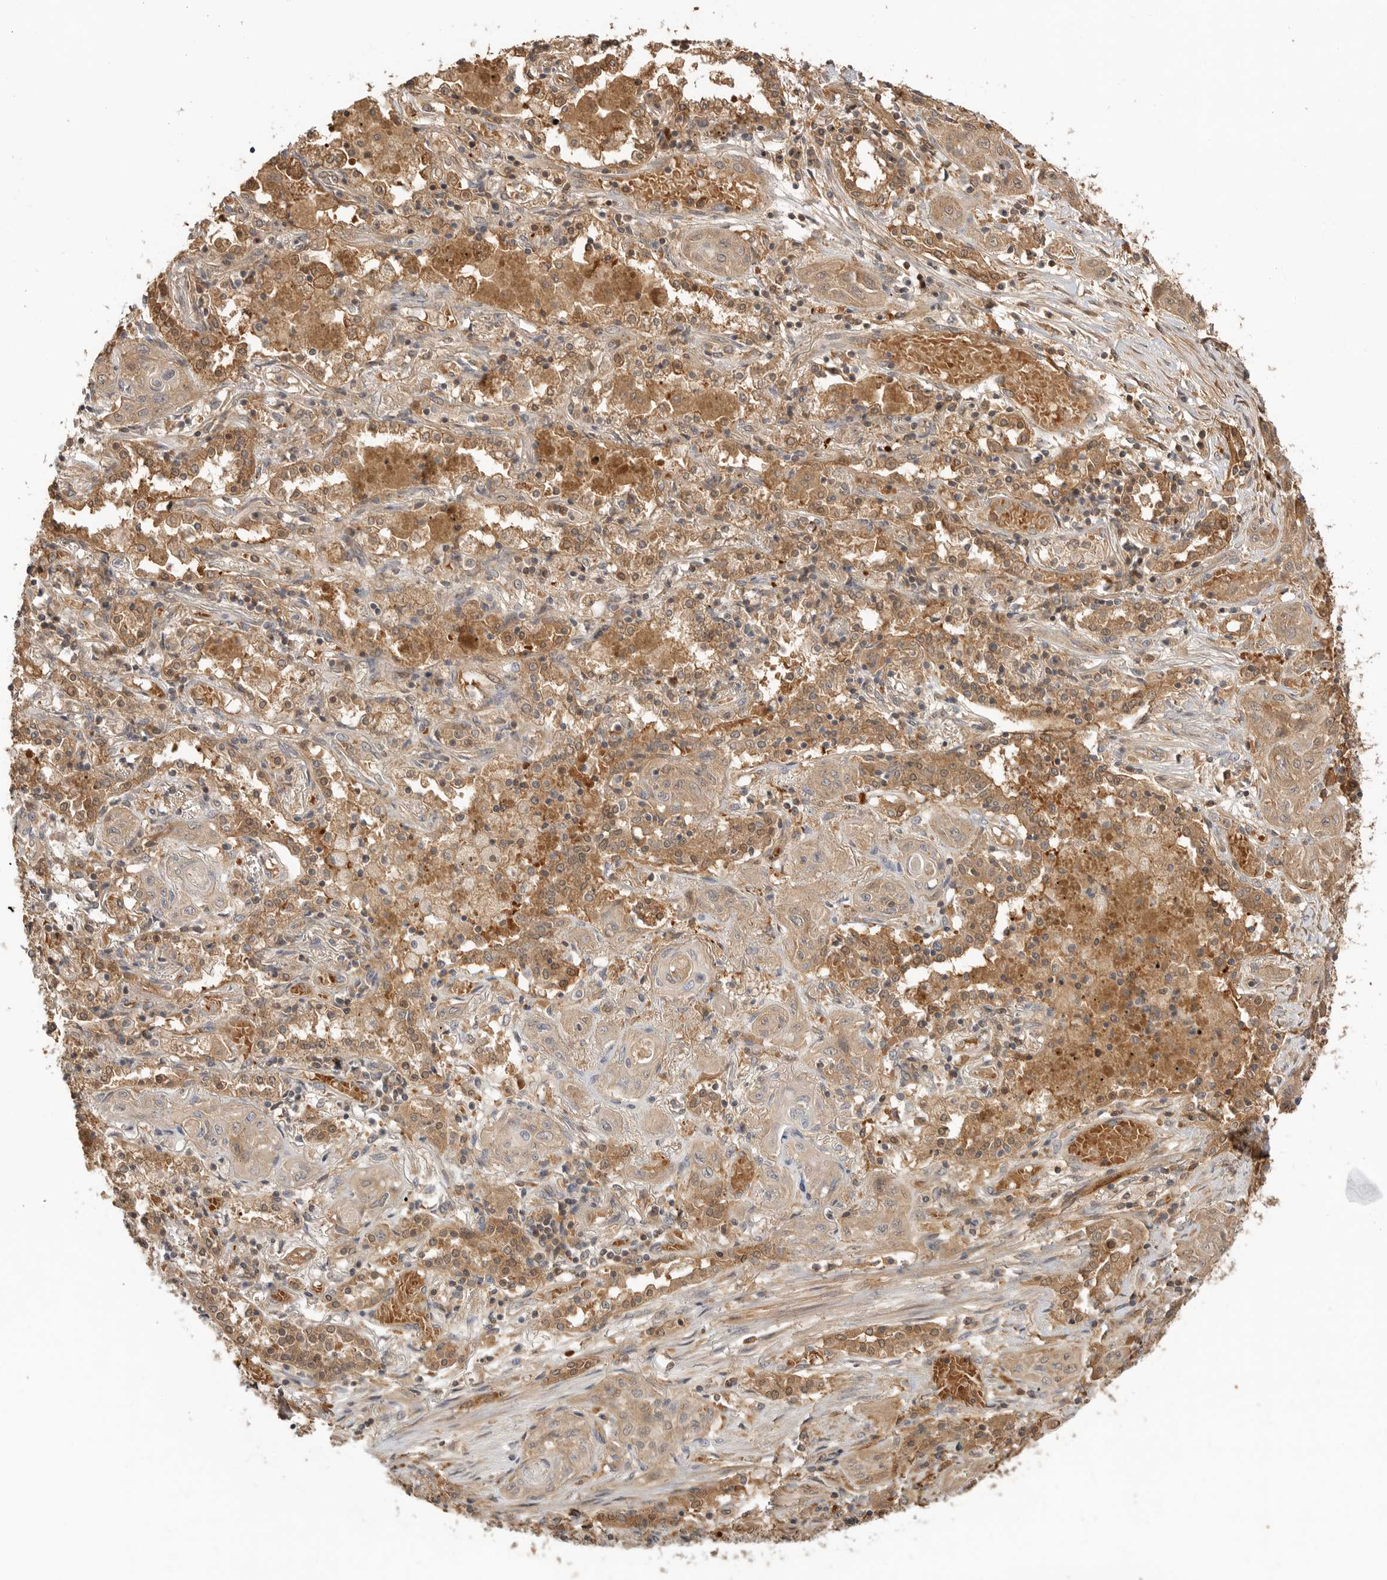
{"staining": {"intensity": "weak", "quantity": ">75%", "location": "cytoplasmic/membranous"}, "tissue": "lung cancer", "cell_type": "Tumor cells", "image_type": "cancer", "snomed": [{"axis": "morphology", "description": "Squamous cell carcinoma, NOS"}, {"axis": "topography", "description": "Lung"}], "caption": "High-power microscopy captured an immunohistochemistry (IHC) micrograph of lung cancer, revealing weak cytoplasmic/membranous staining in approximately >75% of tumor cells. The protein of interest is shown in brown color, while the nuclei are stained blue.", "gene": "CLDN12", "patient": {"sex": "female", "age": 47}}